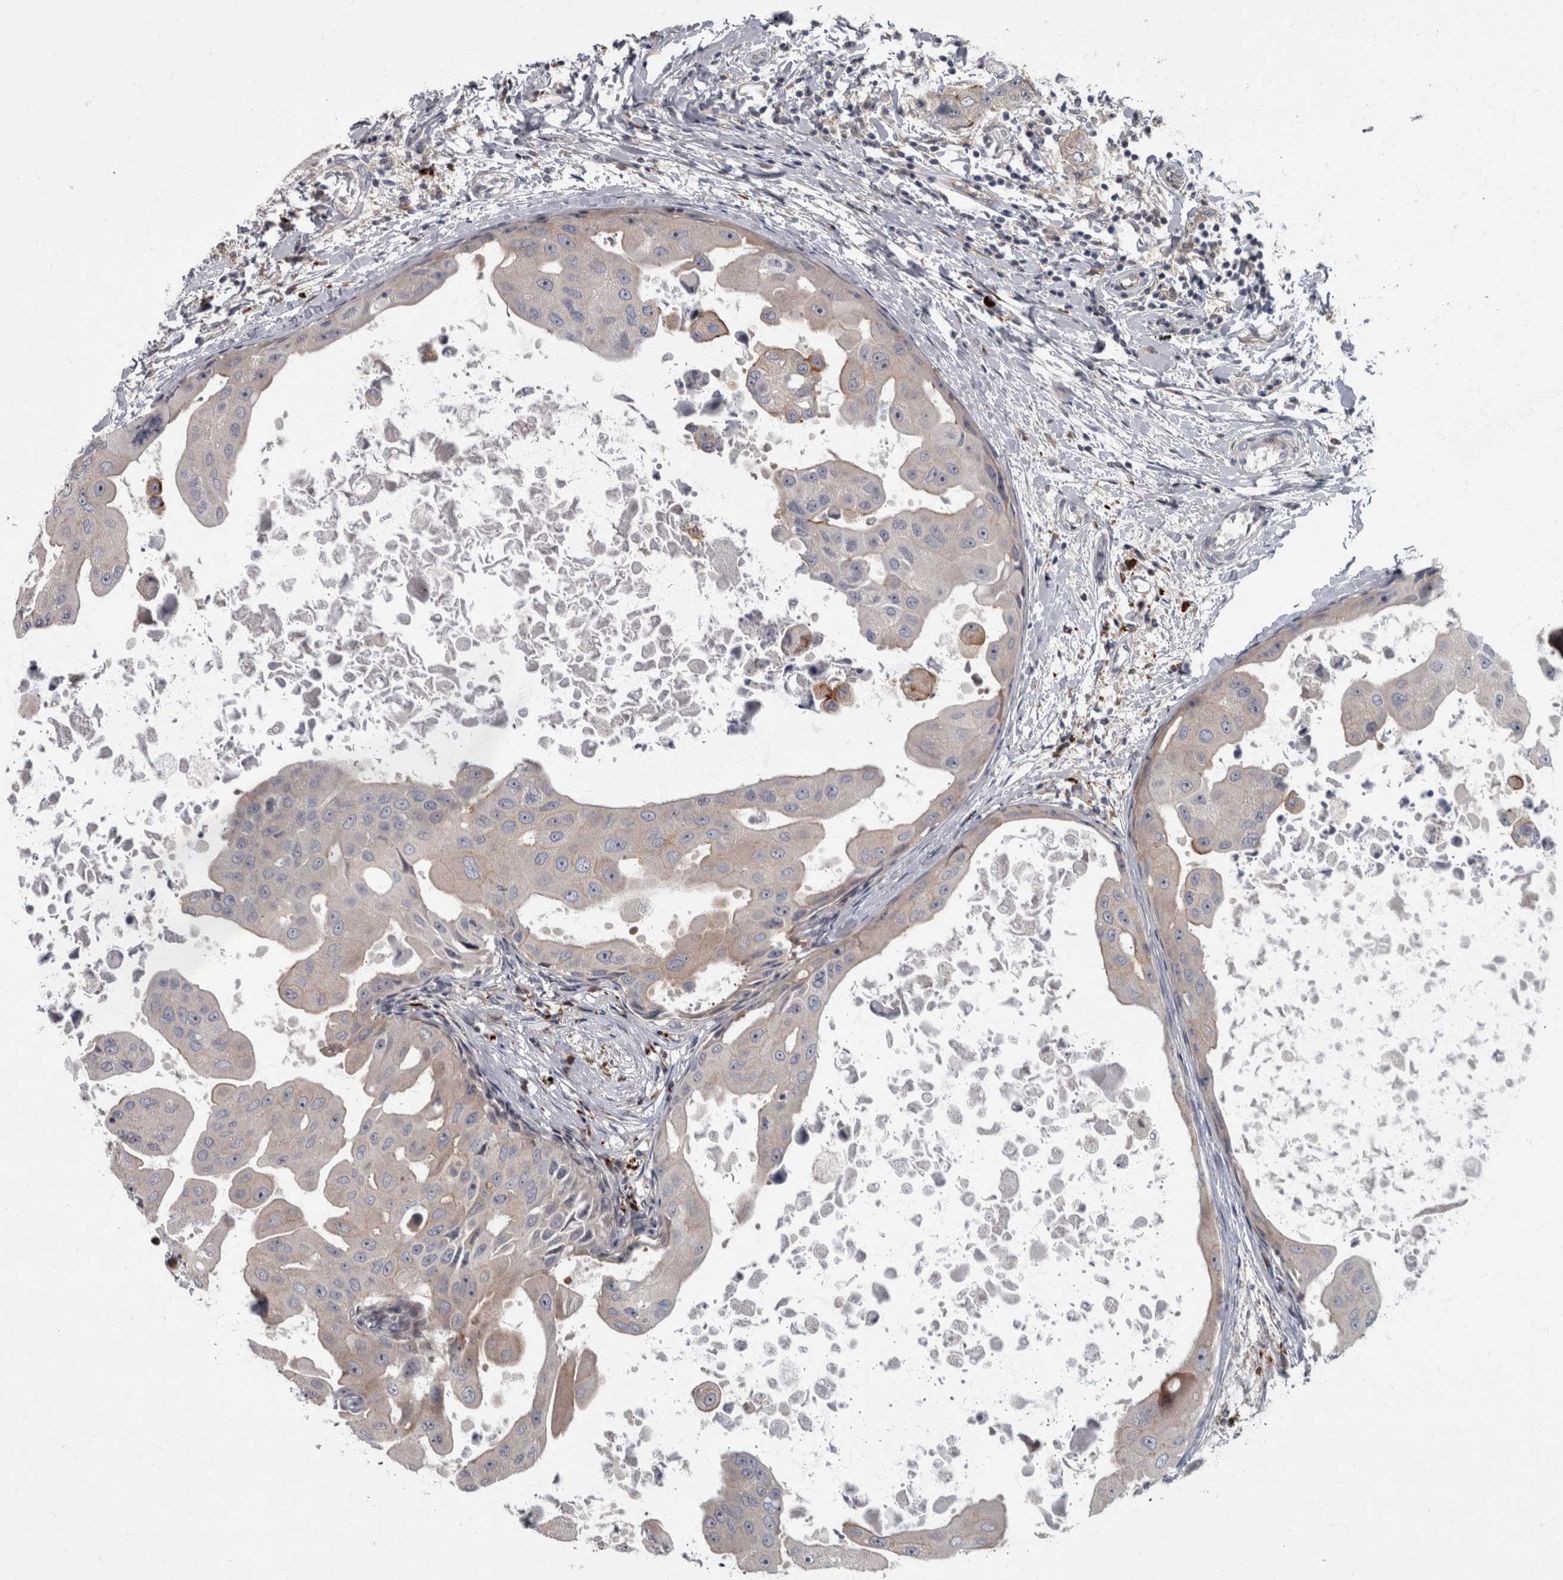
{"staining": {"intensity": "moderate", "quantity": "<25%", "location": "cytoplasmic/membranous"}, "tissue": "breast cancer", "cell_type": "Tumor cells", "image_type": "cancer", "snomed": [{"axis": "morphology", "description": "Duct carcinoma"}, {"axis": "topography", "description": "Breast"}], "caption": "Protein expression by immunohistochemistry (IHC) shows moderate cytoplasmic/membranous positivity in about <25% of tumor cells in breast intraductal carcinoma. The staining was performed using DAB (3,3'-diaminobenzidine) to visualize the protein expression in brown, while the nuclei were stained in blue with hematoxylin (Magnification: 20x).", "gene": "CDC42BPG", "patient": {"sex": "female", "age": 27}}